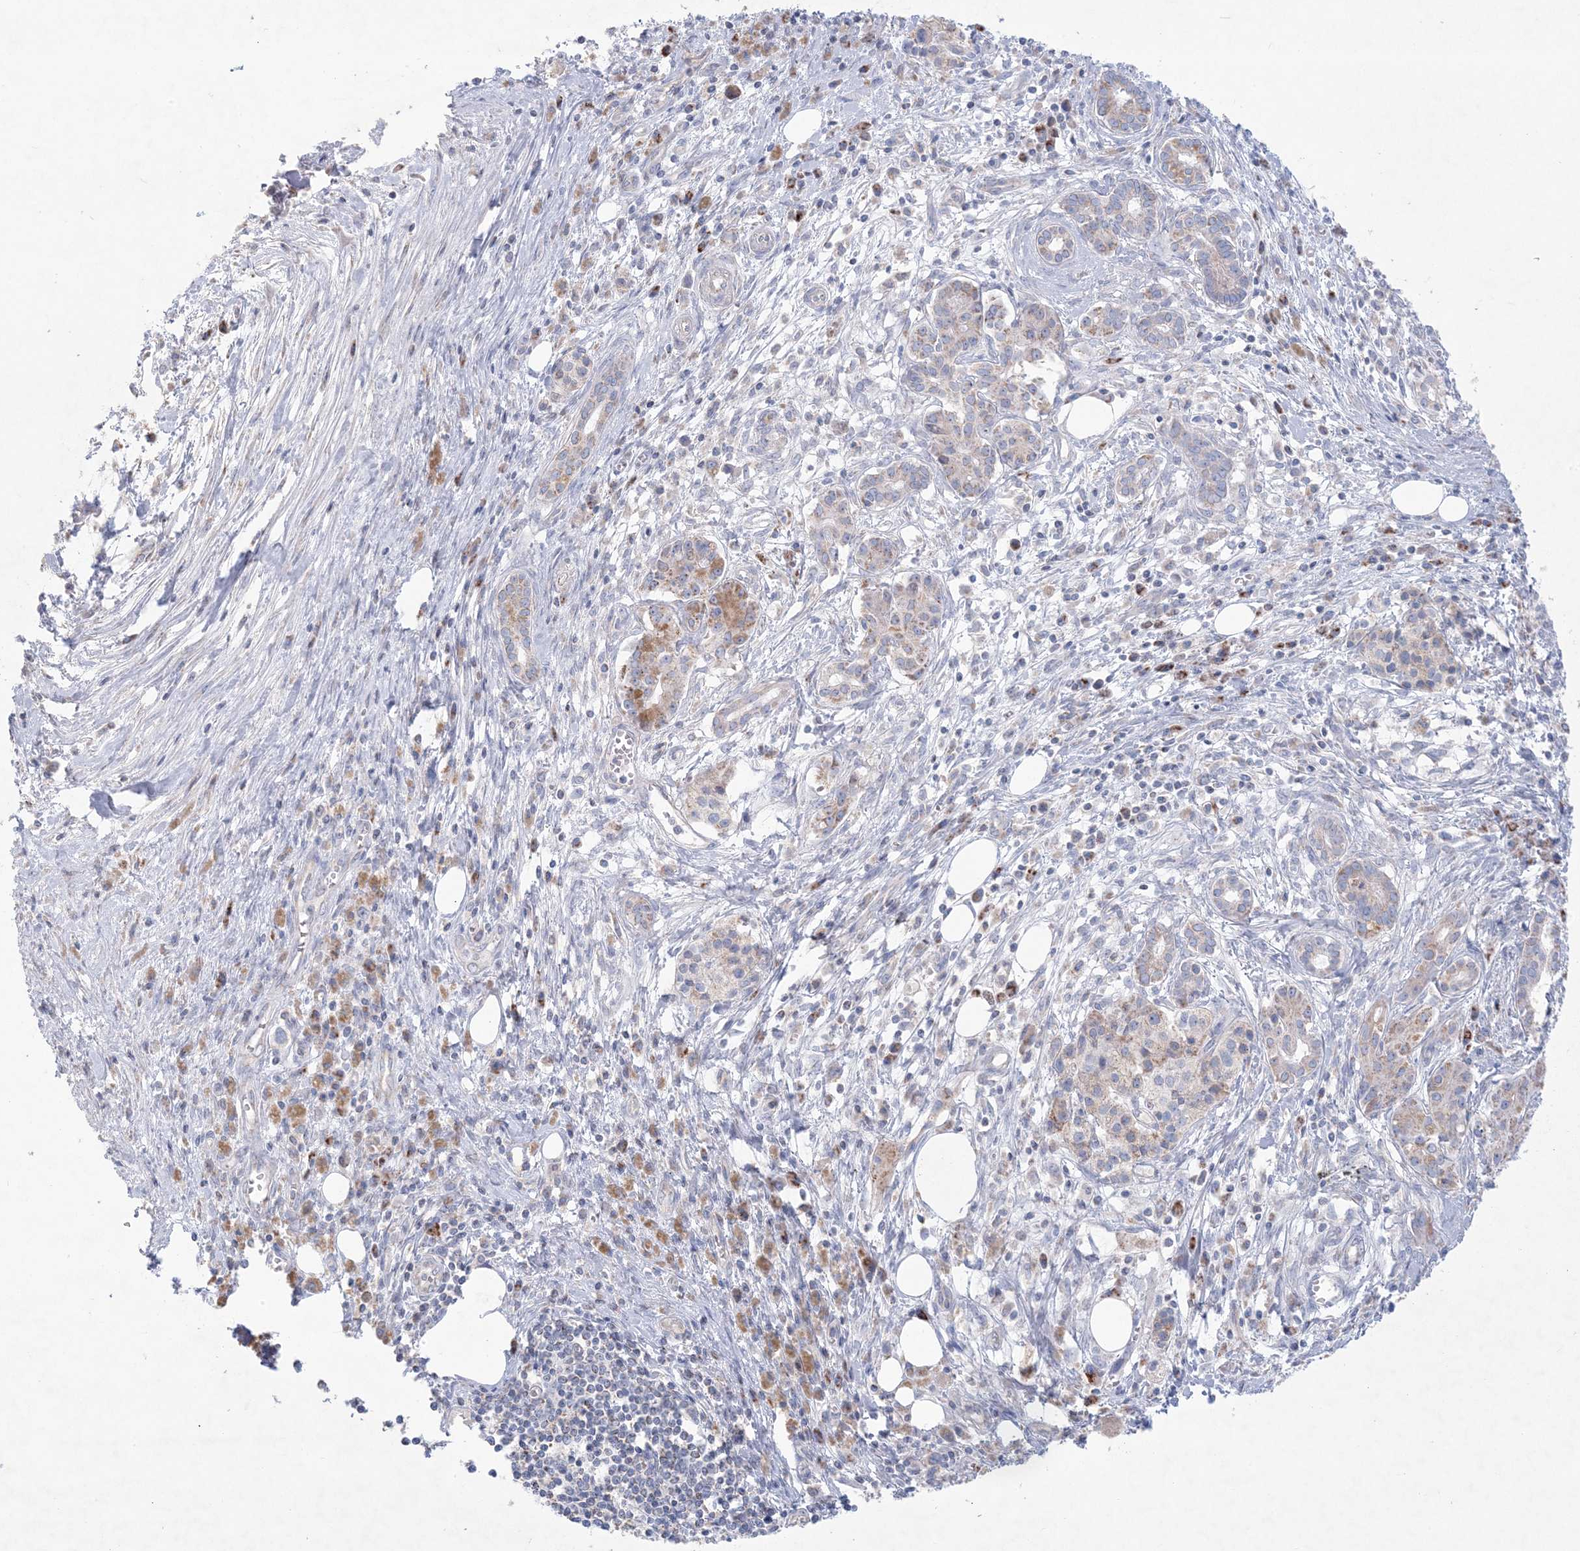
{"staining": {"intensity": "moderate", "quantity": ">75%", "location": "cytoplasmic/membranous"}, "tissue": "pancreatic cancer", "cell_type": "Tumor cells", "image_type": "cancer", "snomed": [{"axis": "morphology", "description": "Adenocarcinoma, NOS"}, {"axis": "topography", "description": "Pancreas"}], "caption": "This is an image of immunohistochemistry (IHC) staining of adenocarcinoma (pancreatic), which shows moderate staining in the cytoplasmic/membranous of tumor cells.", "gene": "KCTD6", "patient": {"sex": "female", "age": 73}}